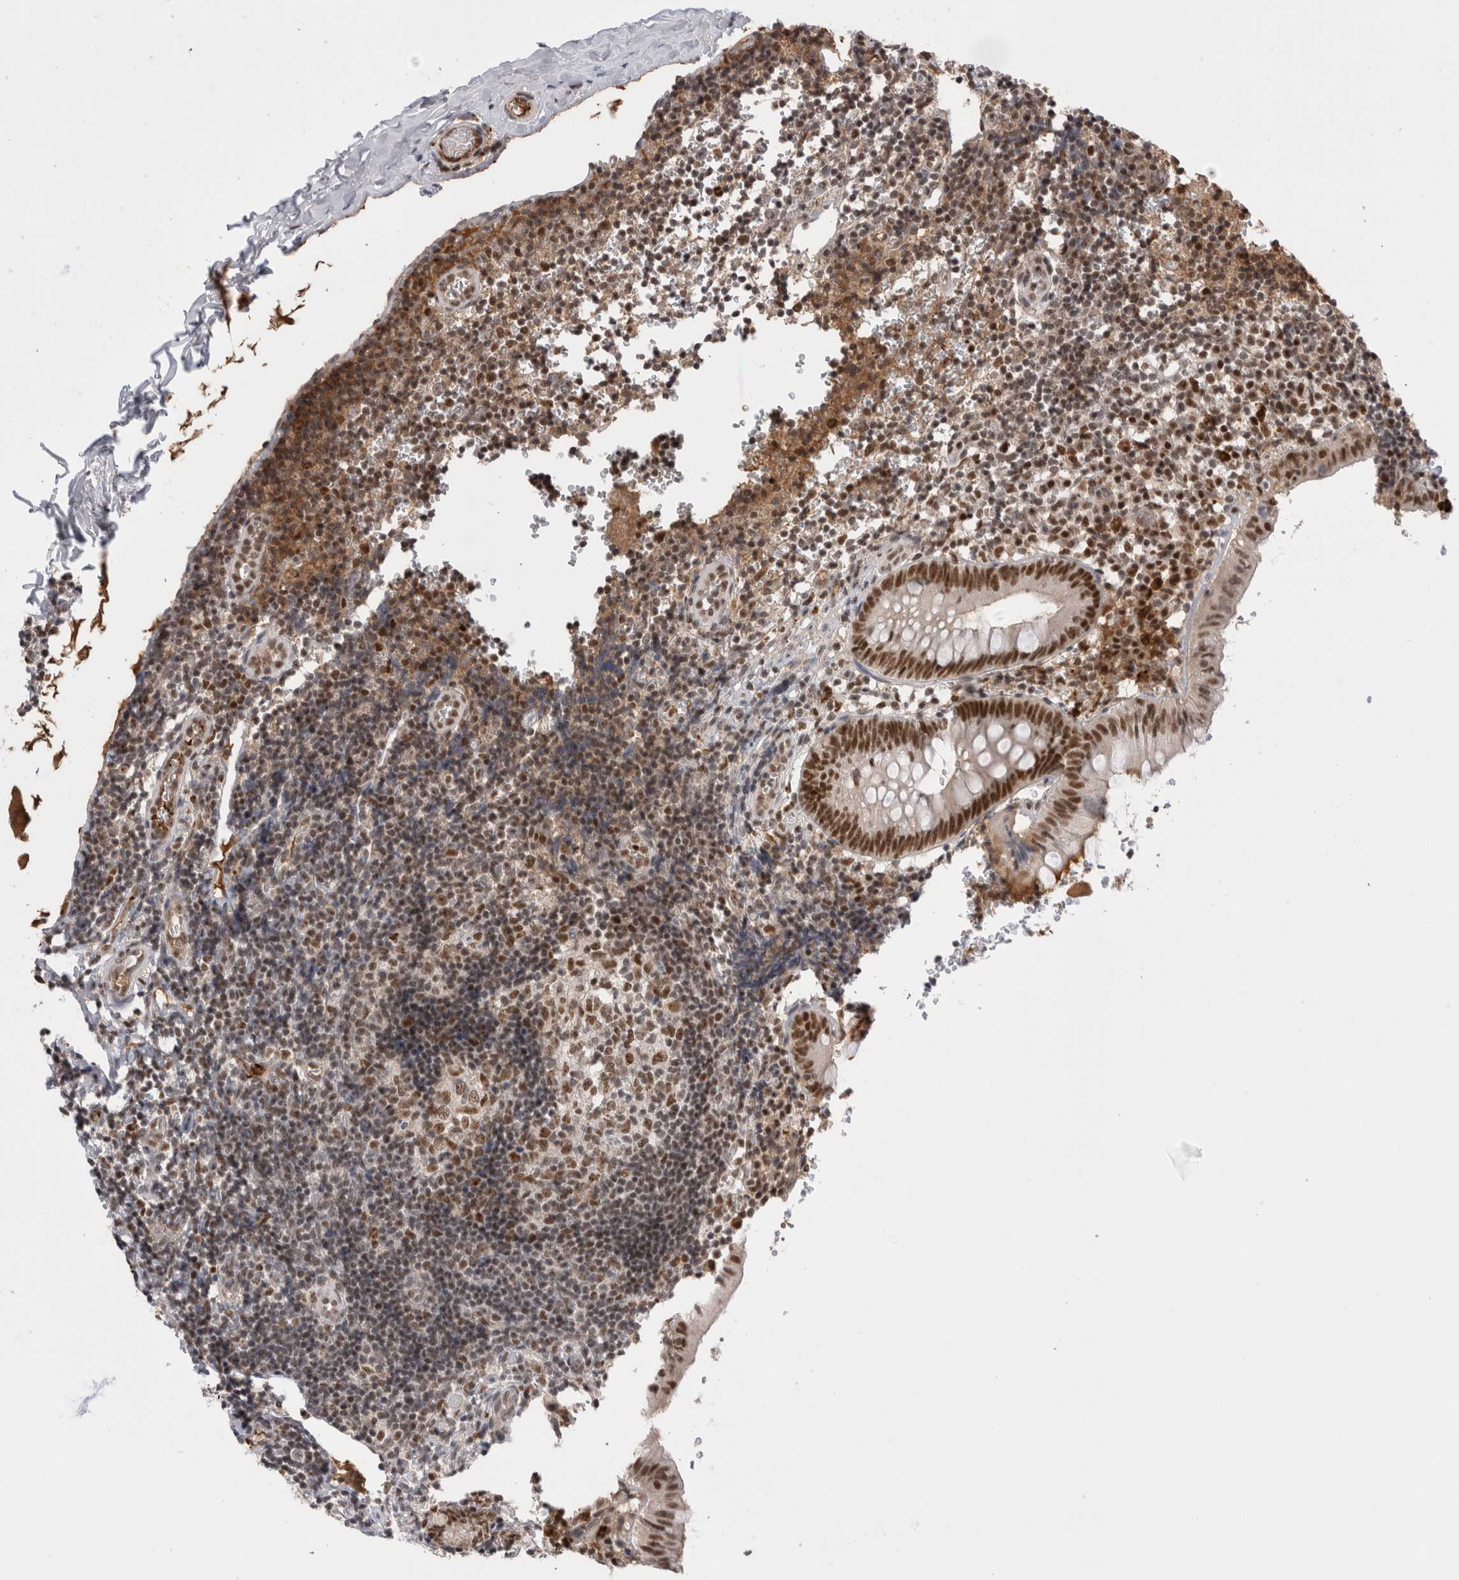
{"staining": {"intensity": "moderate", "quantity": ">75%", "location": "nuclear"}, "tissue": "appendix", "cell_type": "Glandular cells", "image_type": "normal", "snomed": [{"axis": "morphology", "description": "Normal tissue, NOS"}, {"axis": "topography", "description": "Appendix"}], "caption": "Immunohistochemistry (DAB) staining of benign human appendix shows moderate nuclear protein staining in about >75% of glandular cells.", "gene": "ZNF24", "patient": {"sex": "male", "age": 8}}